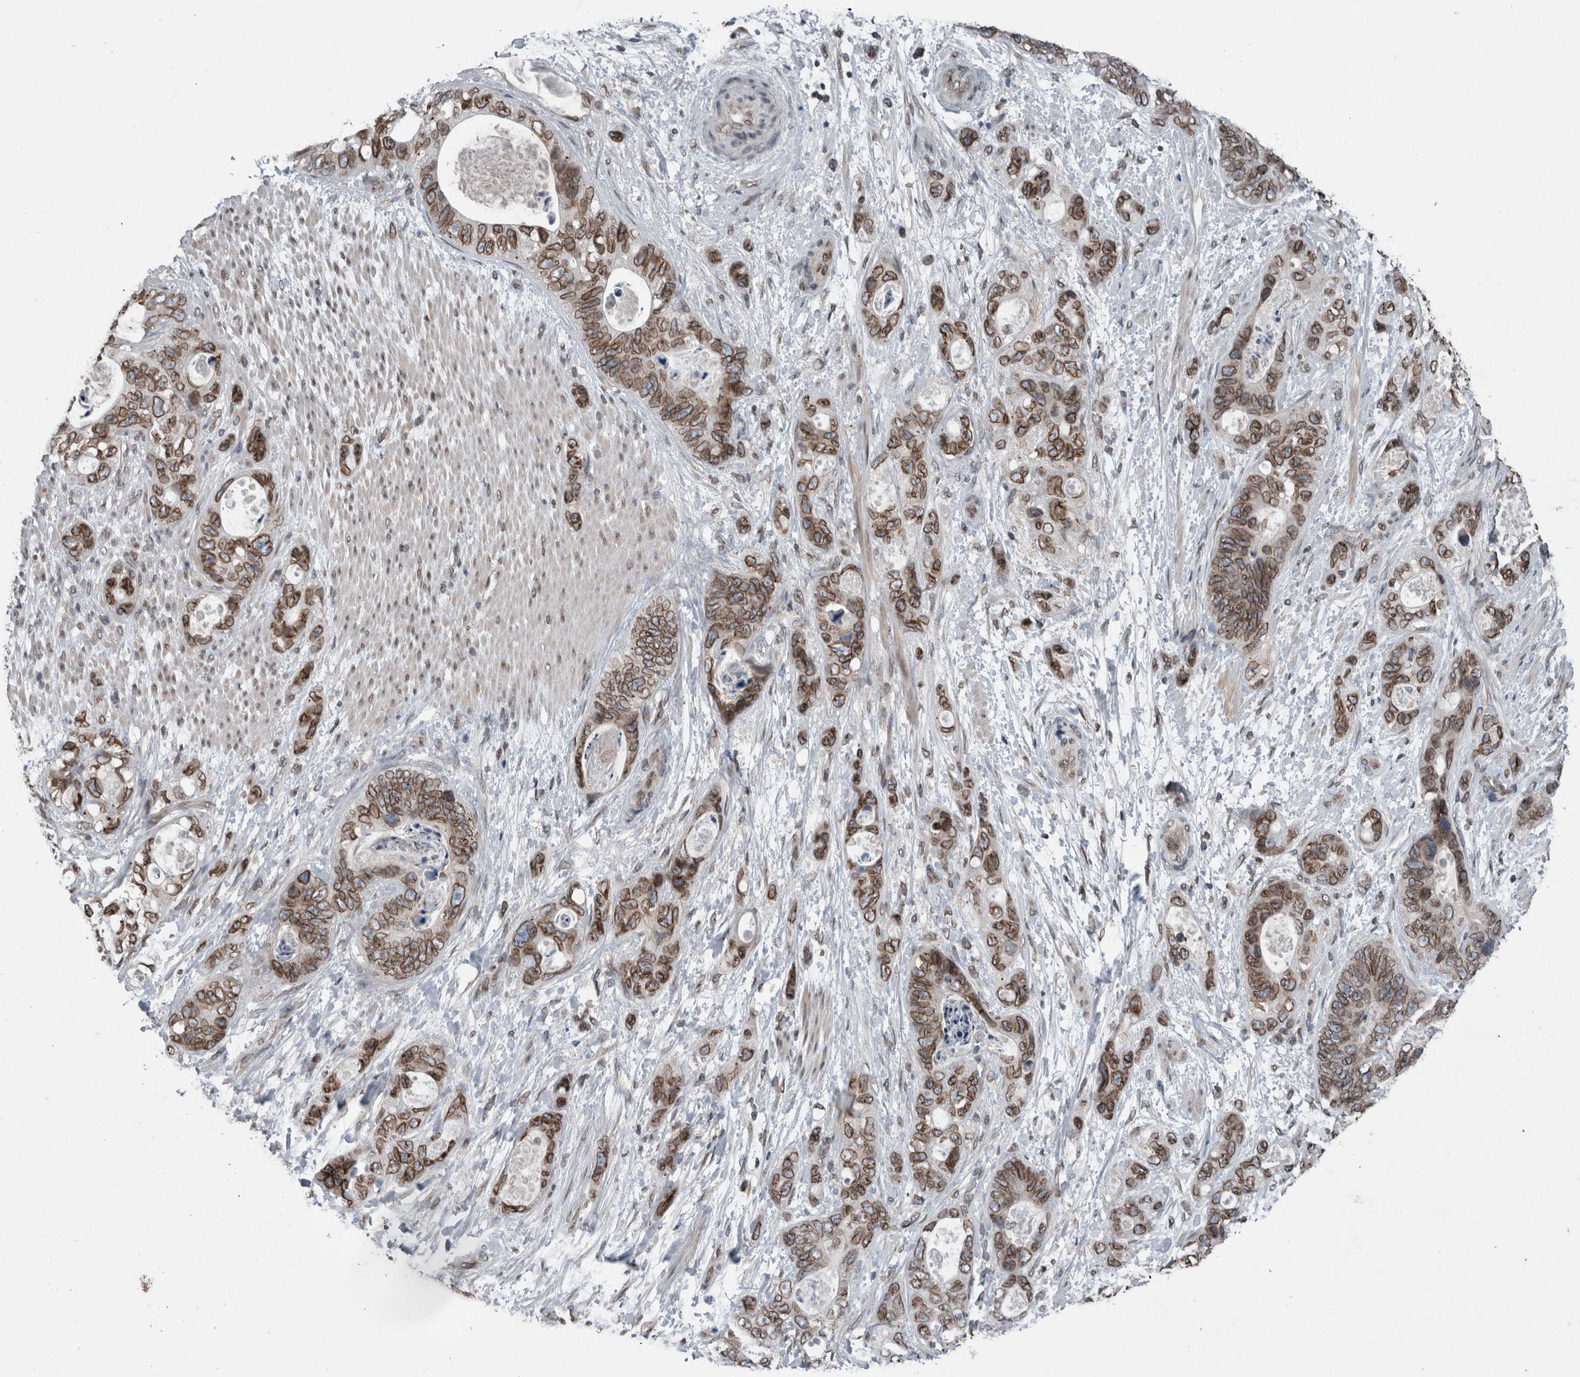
{"staining": {"intensity": "moderate", "quantity": ">75%", "location": "cytoplasmic/membranous,nuclear"}, "tissue": "stomach cancer", "cell_type": "Tumor cells", "image_type": "cancer", "snomed": [{"axis": "morphology", "description": "Normal tissue, NOS"}, {"axis": "morphology", "description": "Adenocarcinoma, NOS"}, {"axis": "topography", "description": "Stomach"}], "caption": "Approximately >75% of tumor cells in stomach cancer (adenocarcinoma) demonstrate moderate cytoplasmic/membranous and nuclear protein expression as visualized by brown immunohistochemical staining.", "gene": "RANBP2", "patient": {"sex": "female", "age": 89}}